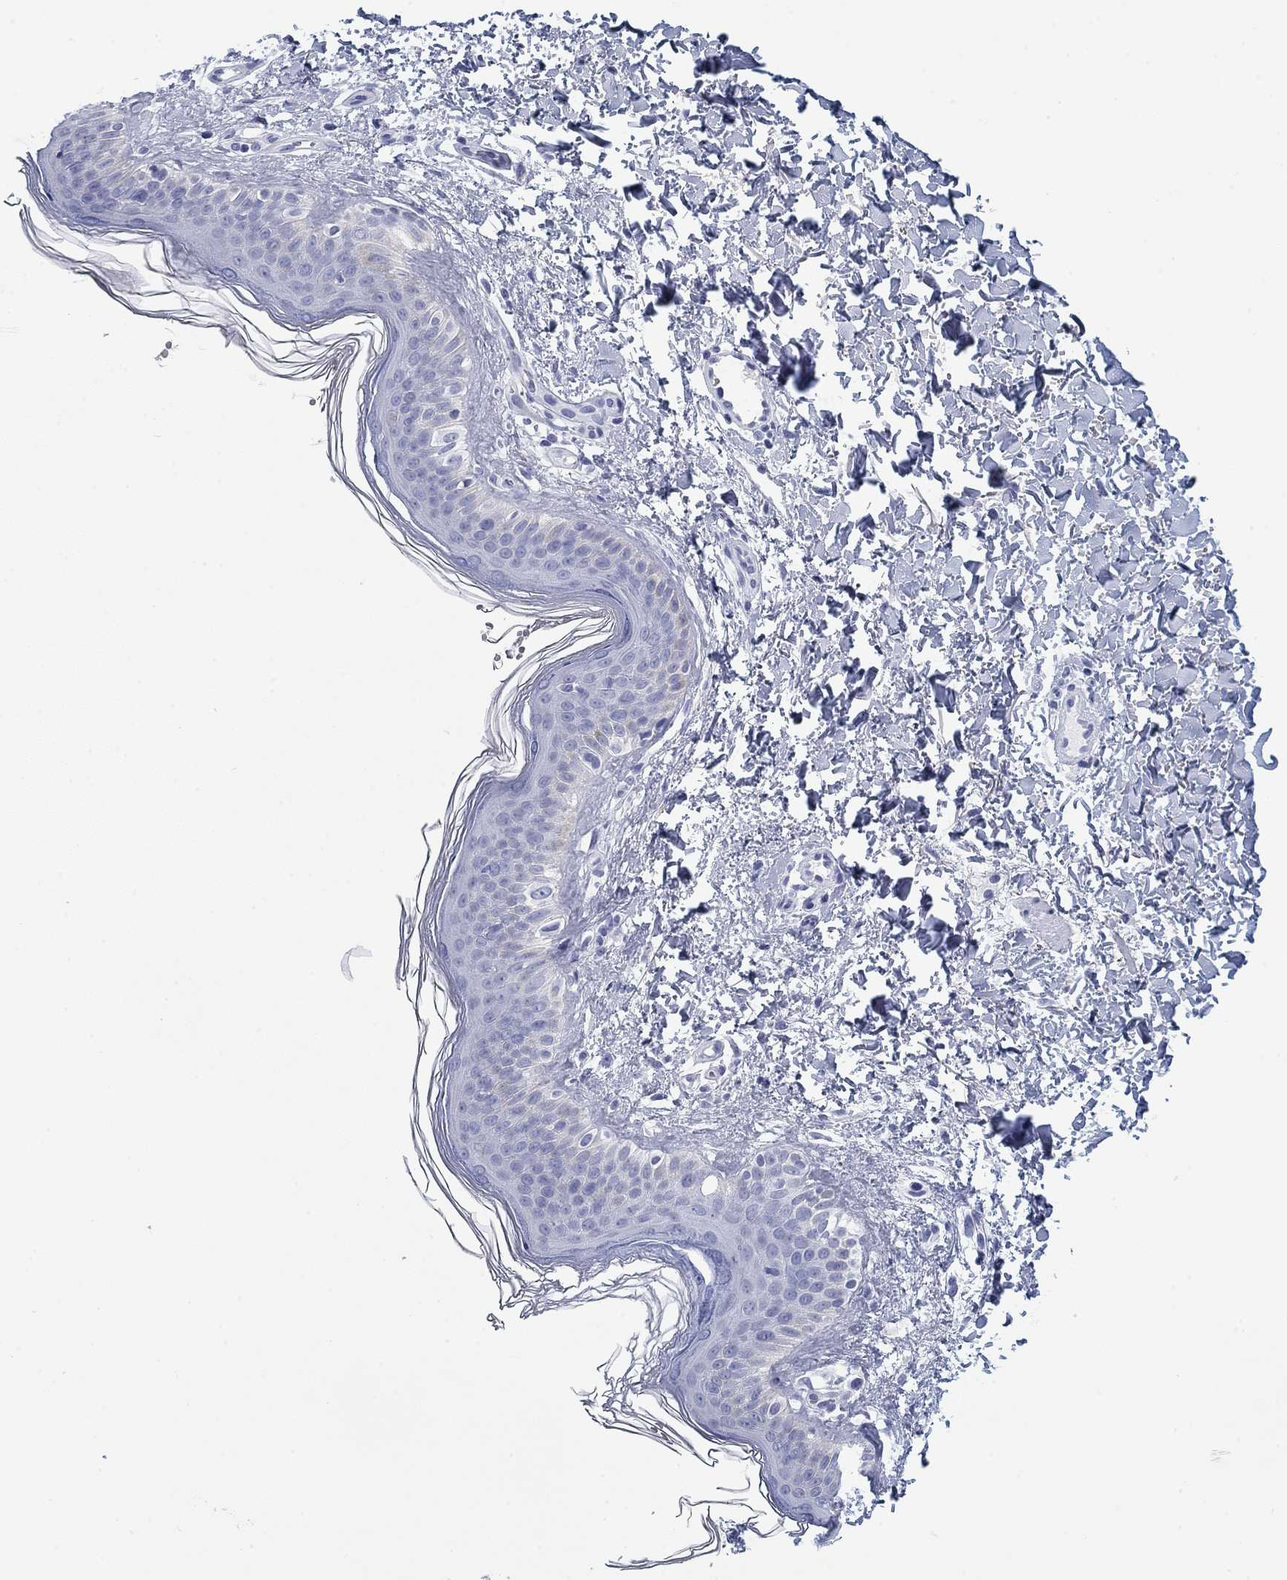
{"staining": {"intensity": "negative", "quantity": "none", "location": "none"}, "tissue": "skin cancer", "cell_type": "Tumor cells", "image_type": "cancer", "snomed": [{"axis": "morphology", "description": "Normal tissue, NOS"}, {"axis": "morphology", "description": "Basal cell carcinoma"}, {"axis": "topography", "description": "Skin"}], "caption": "This is an IHC image of skin cancer (basal cell carcinoma). There is no positivity in tumor cells.", "gene": "CALB1", "patient": {"sex": "male", "age": 46}}